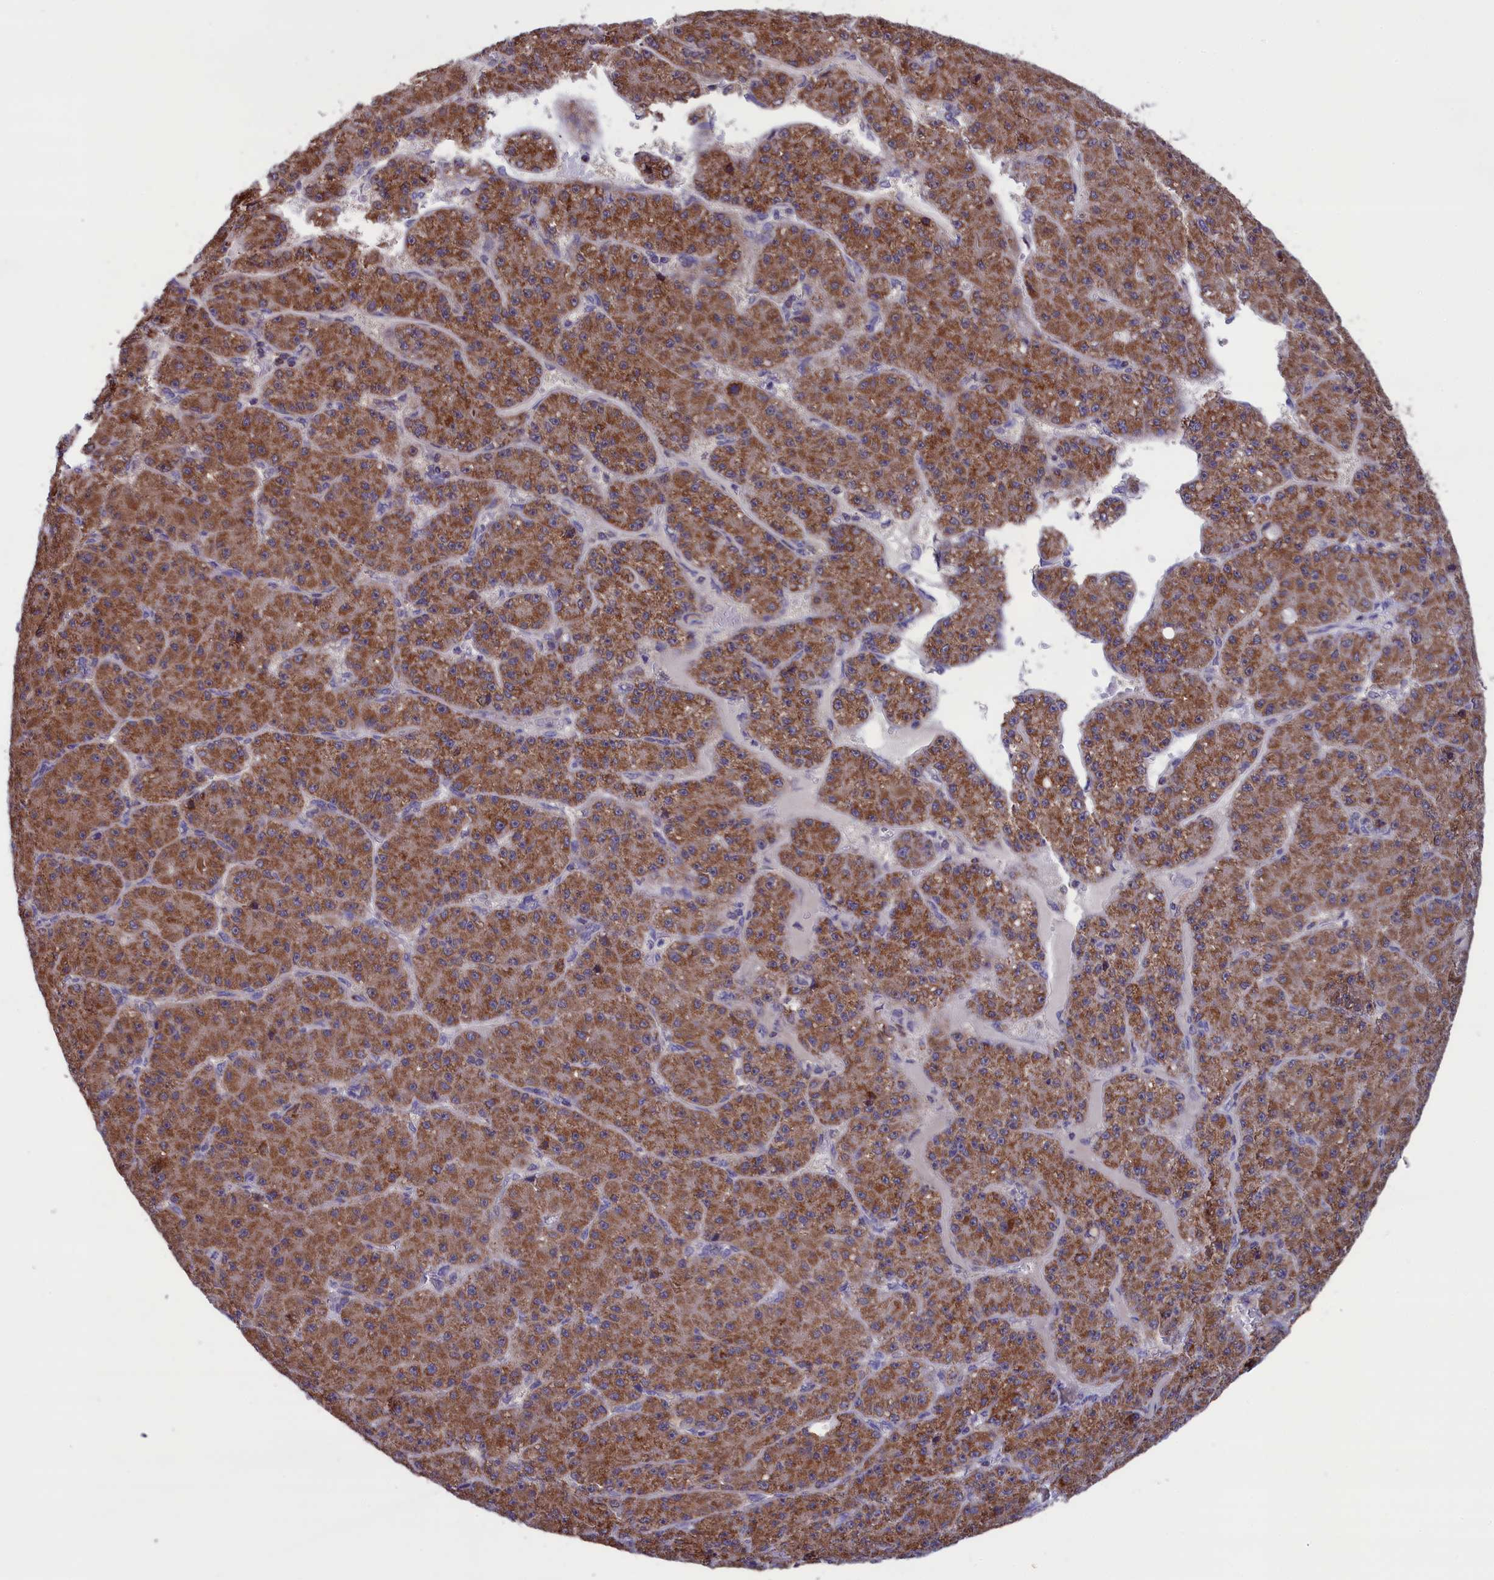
{"staining": {"intensity": "moderate", "quantity": ">75%", "location": "cytoplasmic/membranous"}, "tissue": "liver cancer", "cell_type": "Tumor cells", "image_type": "cancer", "snomed": [{"axis": "morphology", "description": "Carcinoma, Hepatocellular, NOS"}, {"axis": "topography", "description": "Liver"}], "caption": "Protein analysis of hepatocellular carcinoma (liver) tissue shows moderate cytoplasmic/membranous positivity in about >75% of tumor cells.", "gene": "TIMM44", "patient": {"sex": "male", "age": 67}}